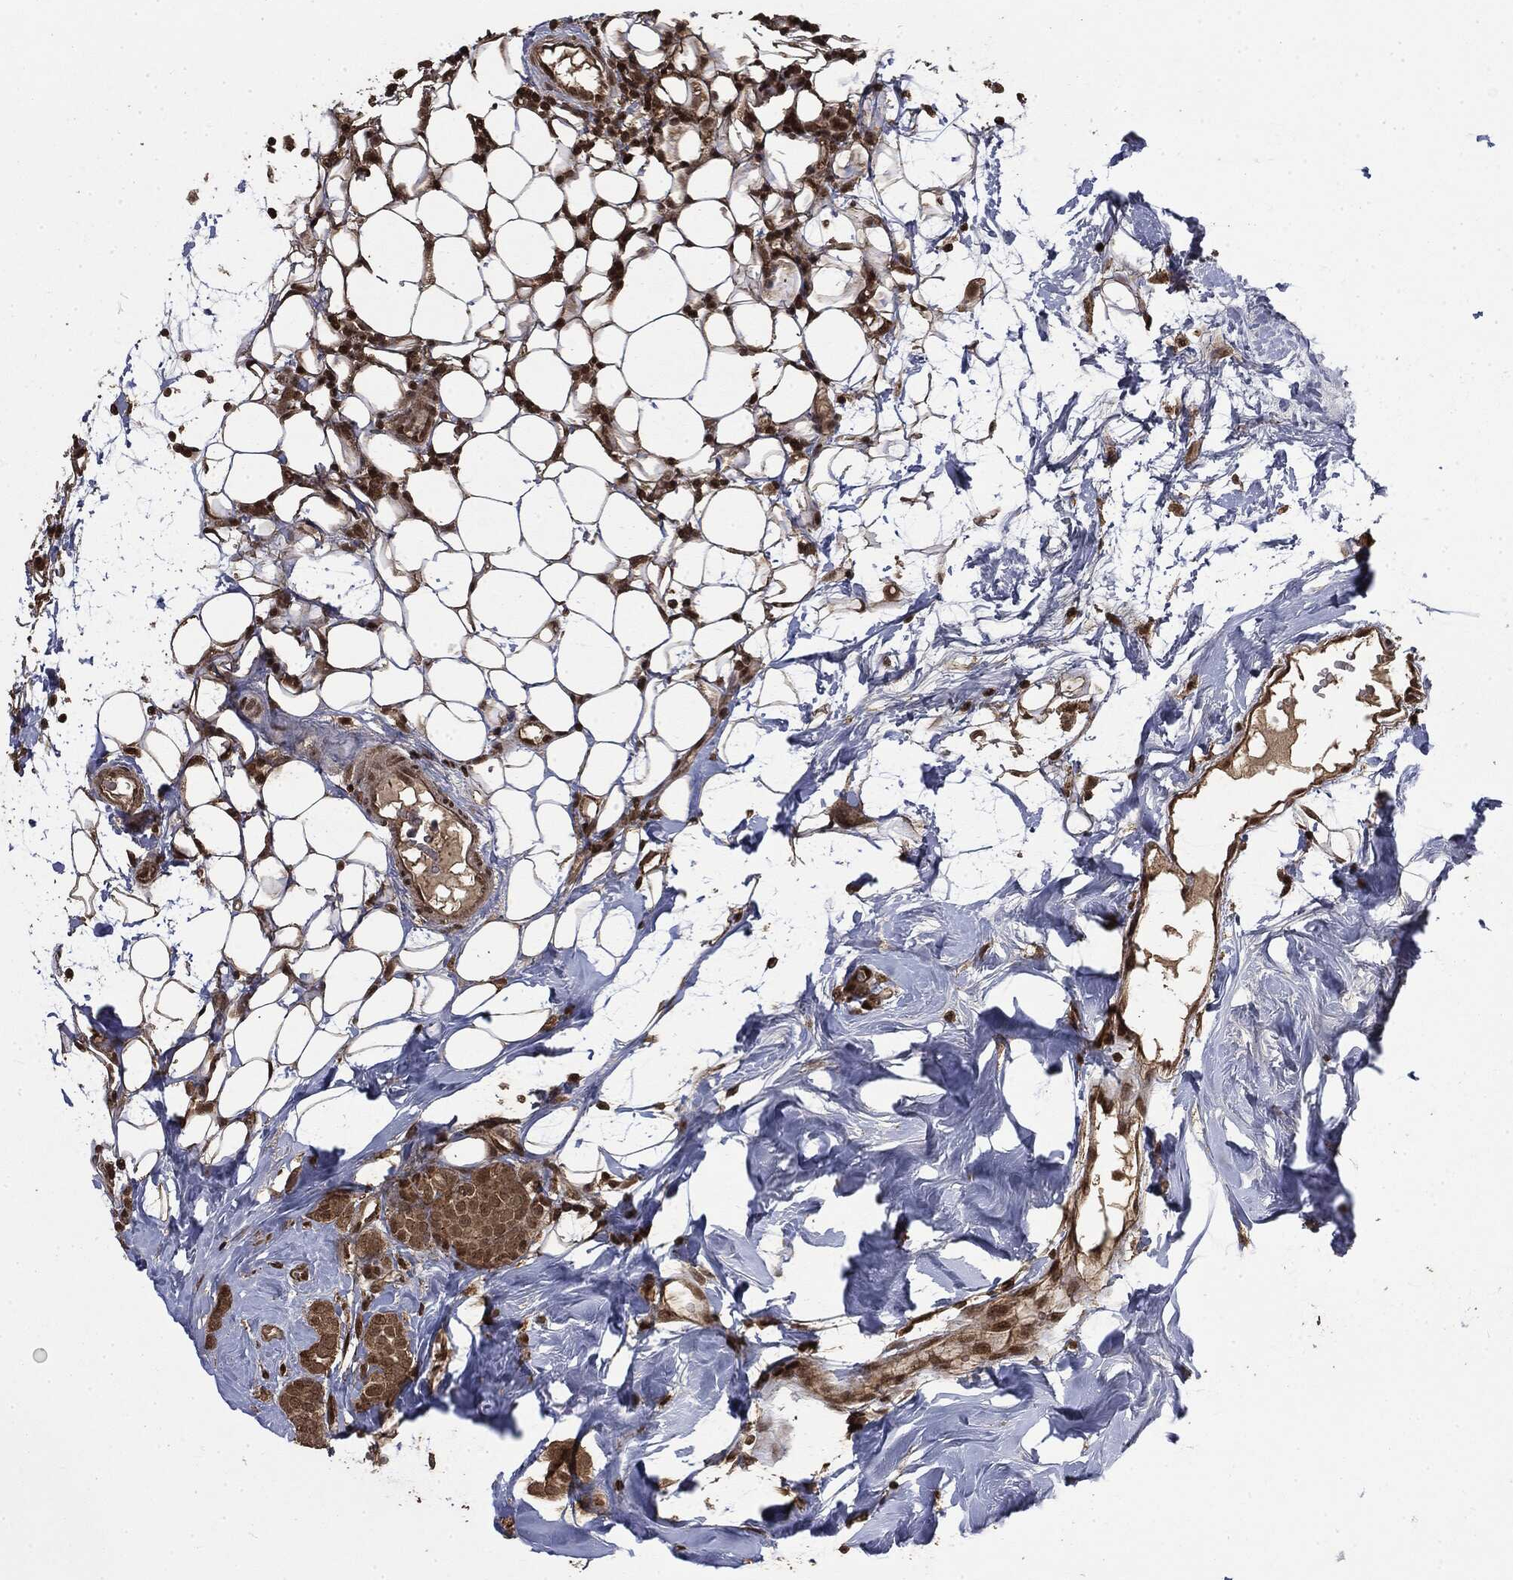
{"staining": {"intensity": "weak", "quantity": ">75%", "location": "cytoplasmic/membranous,nuclear"}, "tissue": "breast cancer", "cell_type": "Tumor cells", "image_type": "cancer", "snomed": [{"axis": "morphology", "description": "Lobular carcinoma"}, {"axis": "topography", "description": "Breast"}], "caption": "Immunohistochemistry (IHC) micrograph of neoplastic tissue: breast cancer (lobular carcinoma) stained using immunohistochemistry (IHC) reveals low levels of weak protein expression localized specifically in the cytoplasmic/membranous and nuclear of tumor cells, appearing as a cytoplasmic/membranous and nuclear brown color.", "gene": "CTDP1", "patient": {"sex": "female", "age": 49}}